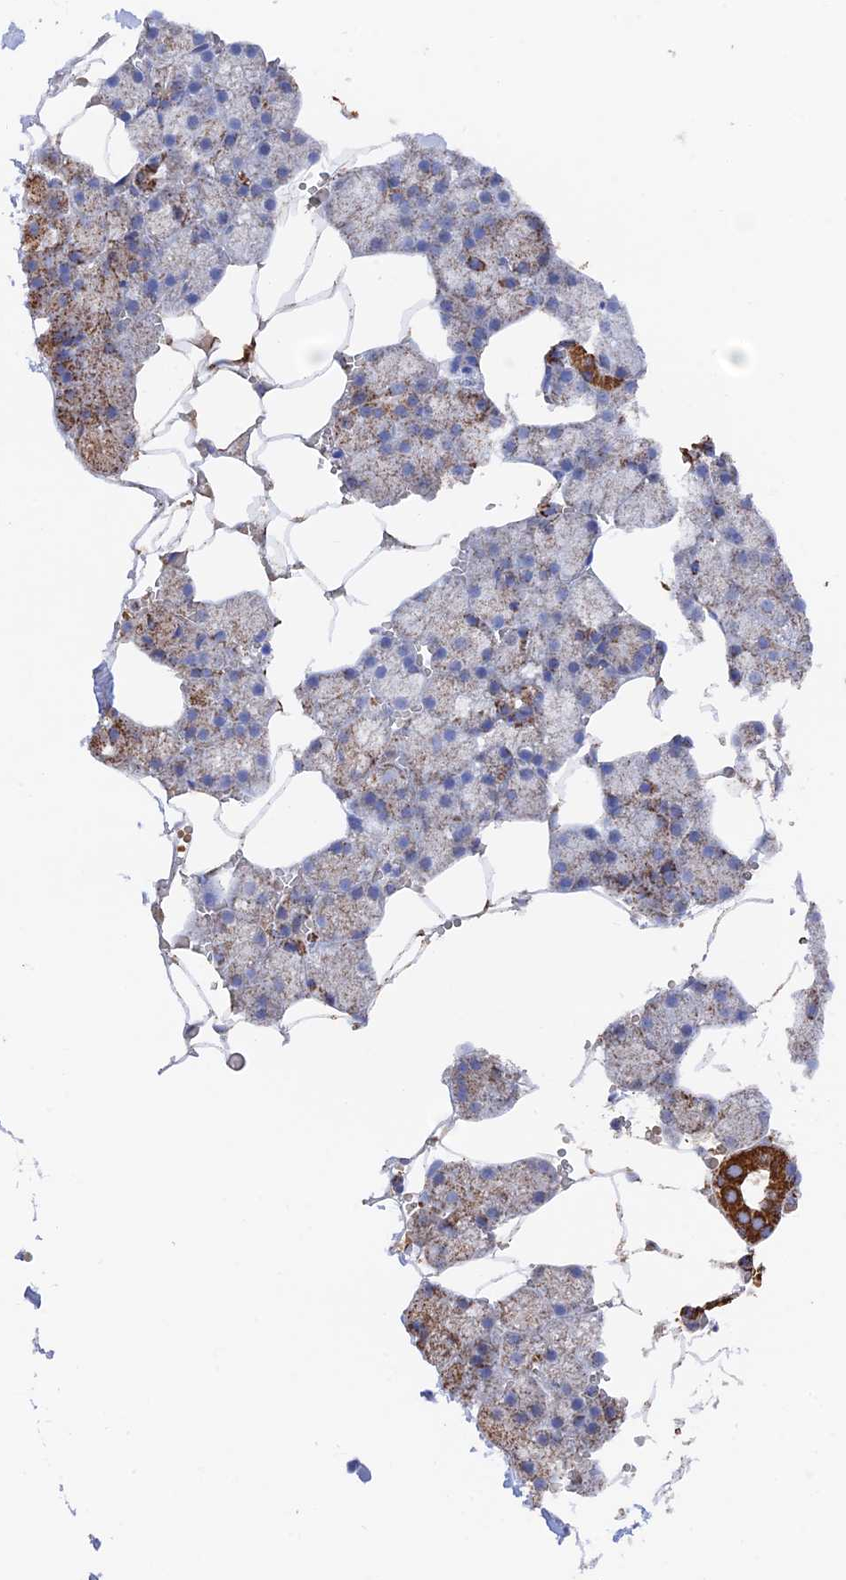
{"staining": {"intensity": "strong", "quantity": "25%-75%", "location": "cytoplasmic/membranous"}, "tissue": "salivary gland", "cell_type": "Glandular cells", "image_type": "normal", "snomed": [{"axis": "morphology", "description": "Normal tissue, NOS"}, {"axis": "topography", "description": "Salivary gland"}], "caption": "Immunohistochemical staining of normal human salivary gland exhibits 25%-75% levels of strong cytoplasmic/membranous protein positivity in about 25%-75% of glandular cells. The staining is performed using DAB brown chromogen to label protein expression. The nuclei are counter-stained blue using hematoxylin.", "gene": "HAUS8", "patient": {"sex": "male", "age": 62}}